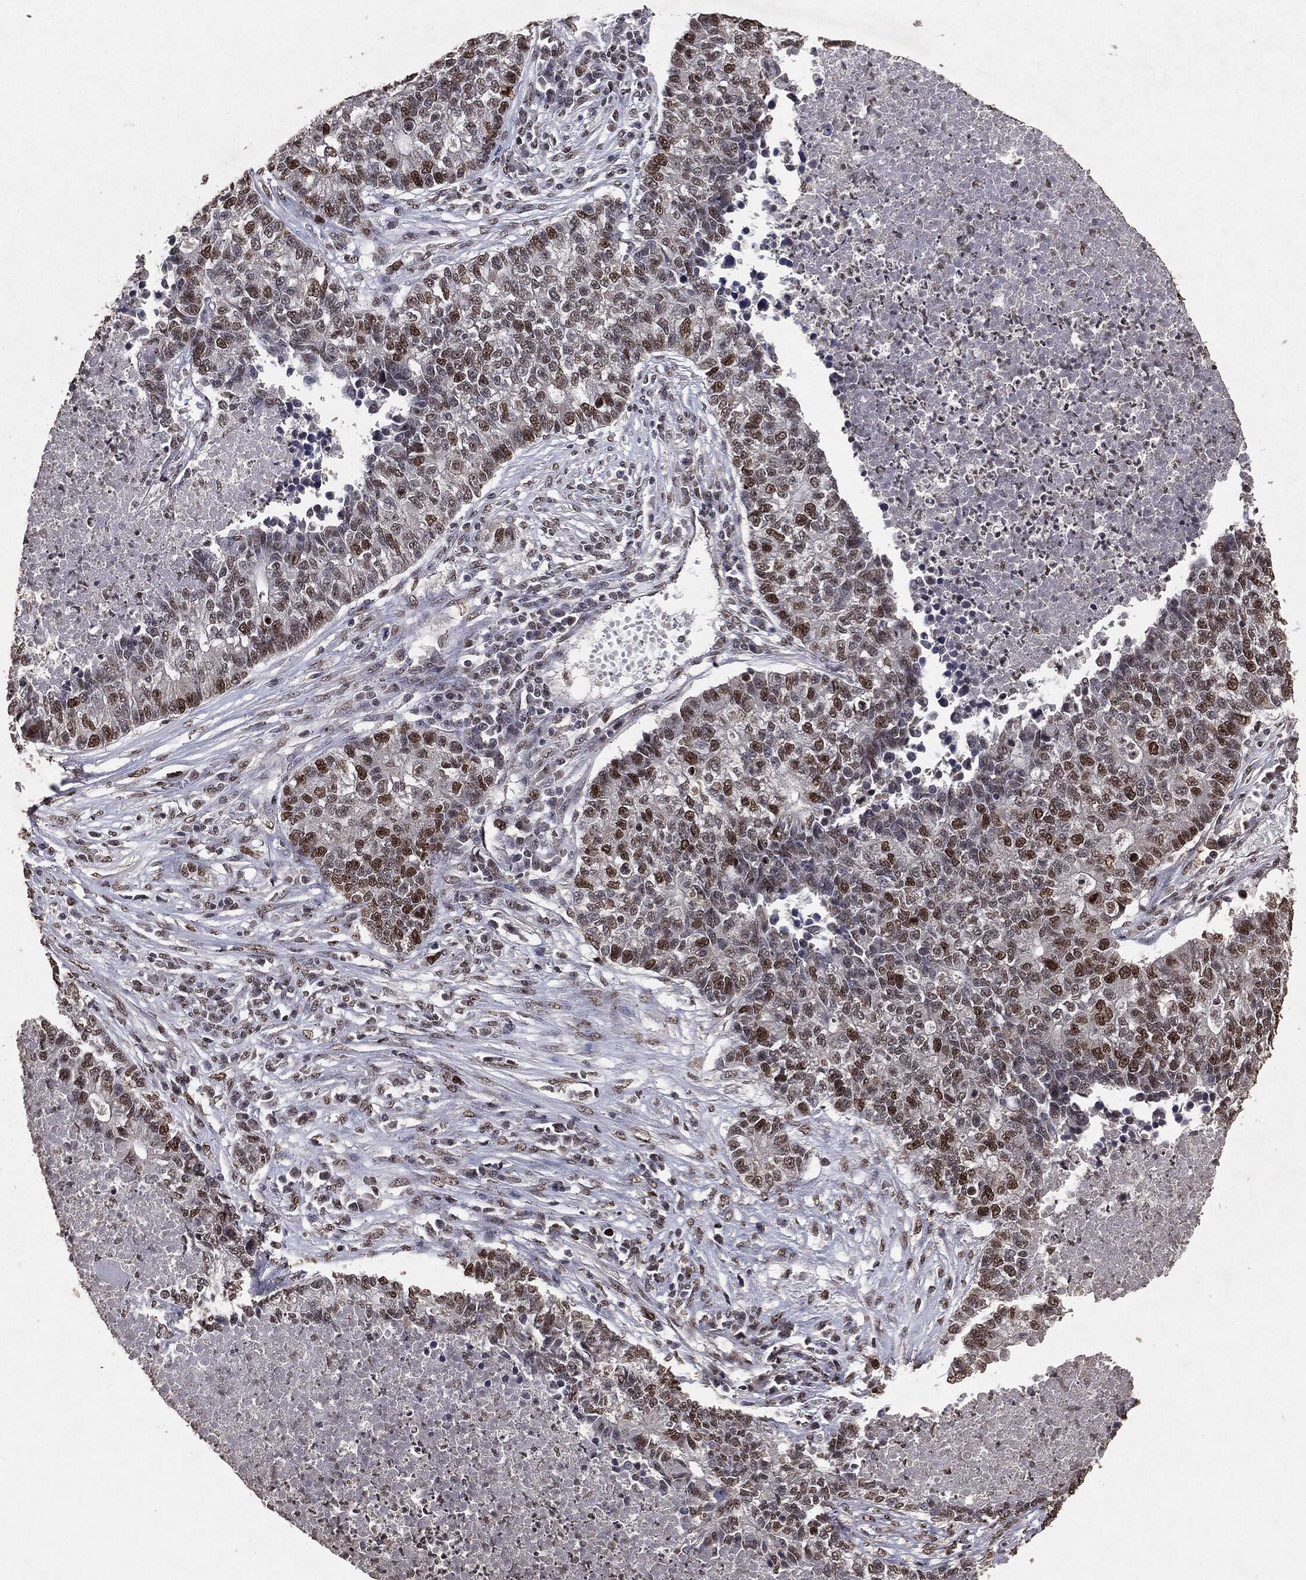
{"staining": {"intensity": "strong", "quantity": "<25%", "location": "nuclear"}, "tissue": "lung cancer", "cell_type": "Tumor cells", "image_type": "cancer", "snomed": [{"axis": "morphology", "description": "Adenocarcinoma, NOS"}, {"axis": "topography", "description": "Lung"}], "caption": "A medium amount of strong nuclear staining is identified in about <25% of tumor cells in adenocarcinoma (lung) tissue.", "gene": "RAD18", "patient": {"sex": "male", "age": 57}}